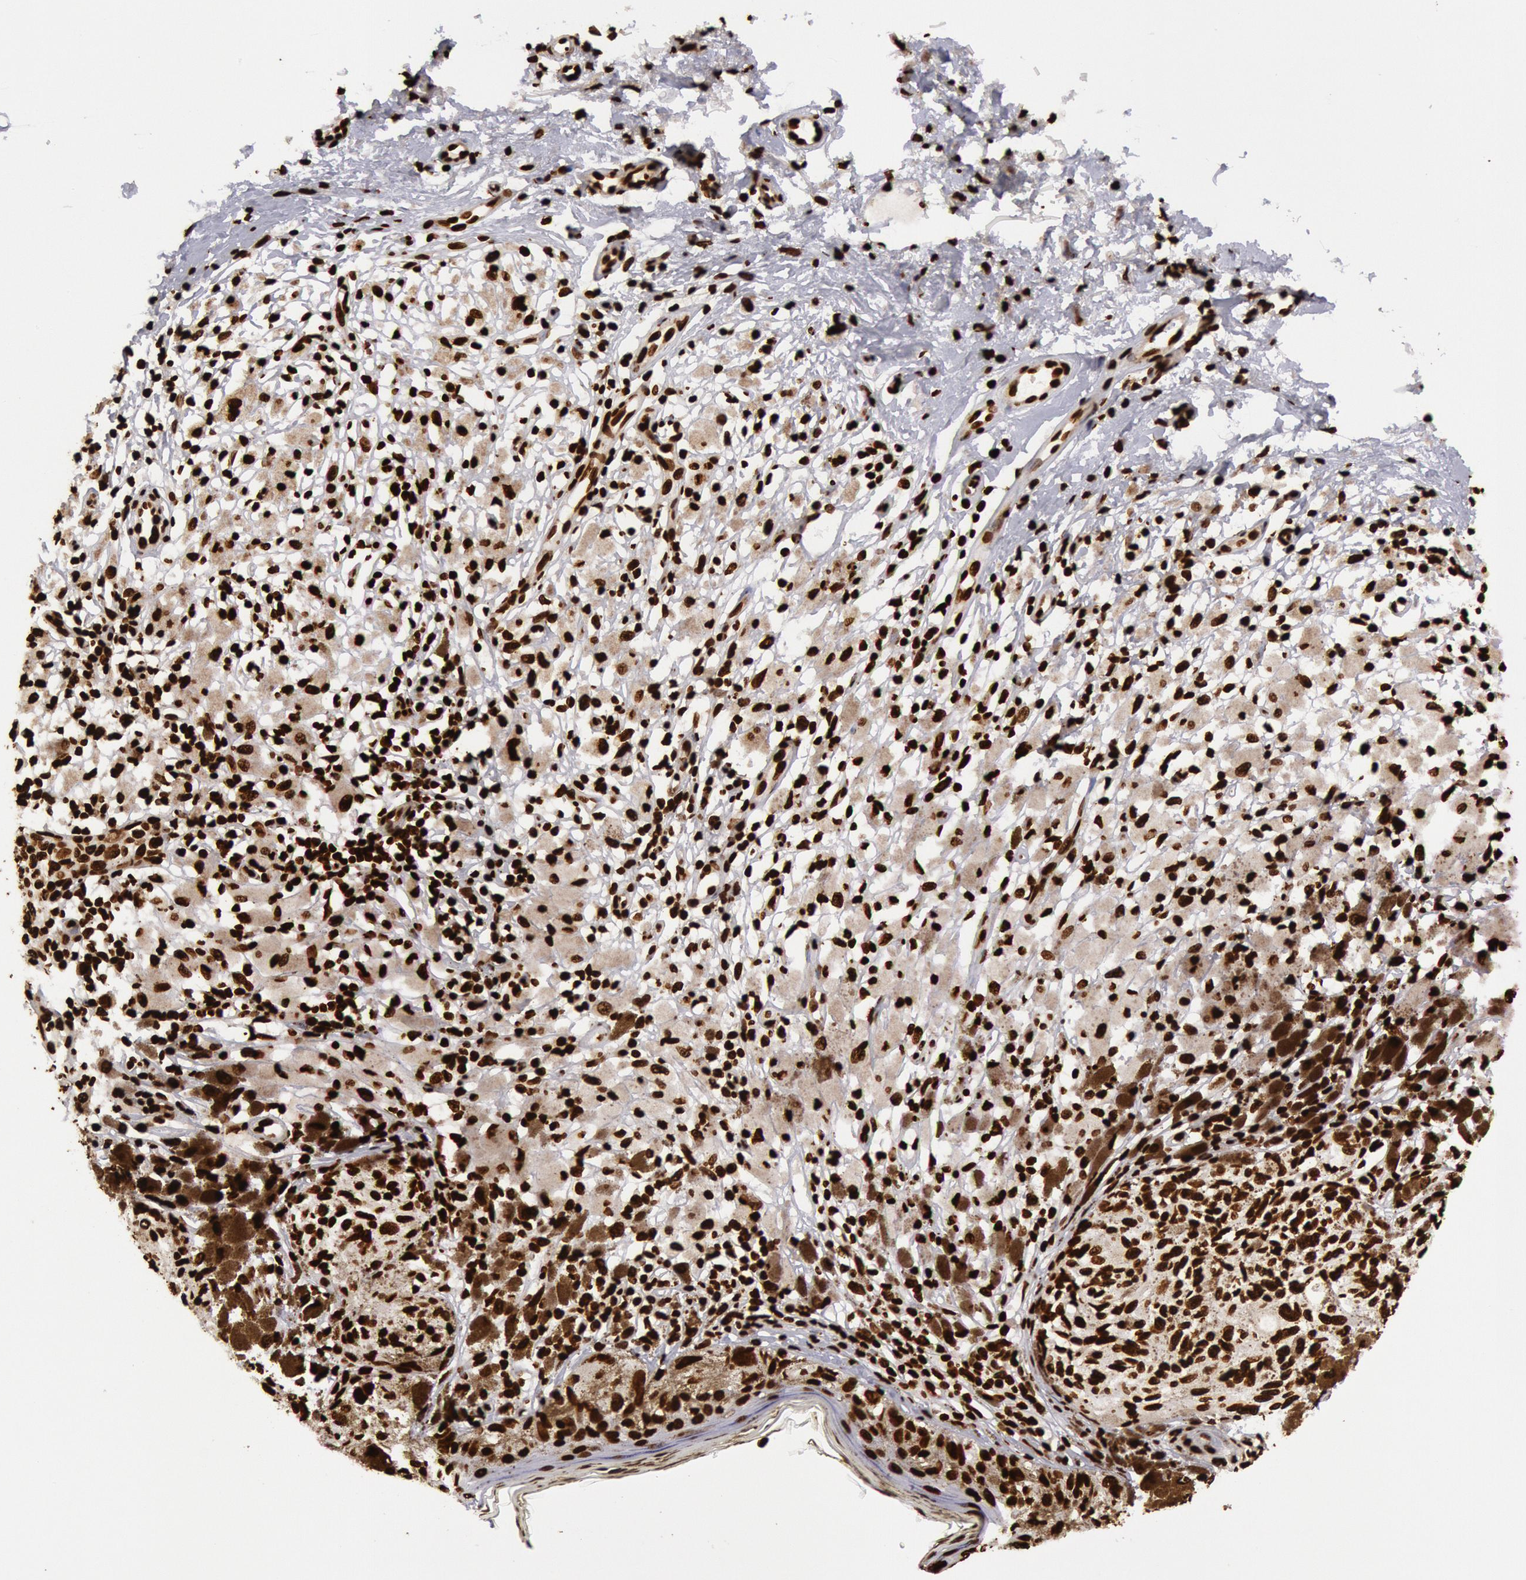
{"staining": {"intensity": "strong", "quantity": ">75%", "location": "nuclear"}, "tissue": "melanoma", "cell_type": "Tumor cells", "image_type": "cancer", "snomed": [{"axis": "morphology", "description": "Malignant melanoma, NOS"}, {"axis": "topography", "description": "Skin"}], "caption": "Immunohistochemistry of human melanoma displays high levels of strong nuclear staining in approximately >75% of tumor cells. The protein is shown in brown color, while the nuclei are stained blue.", "gene": "H3-4", "patient": {"sex": "male", "age": 88}}